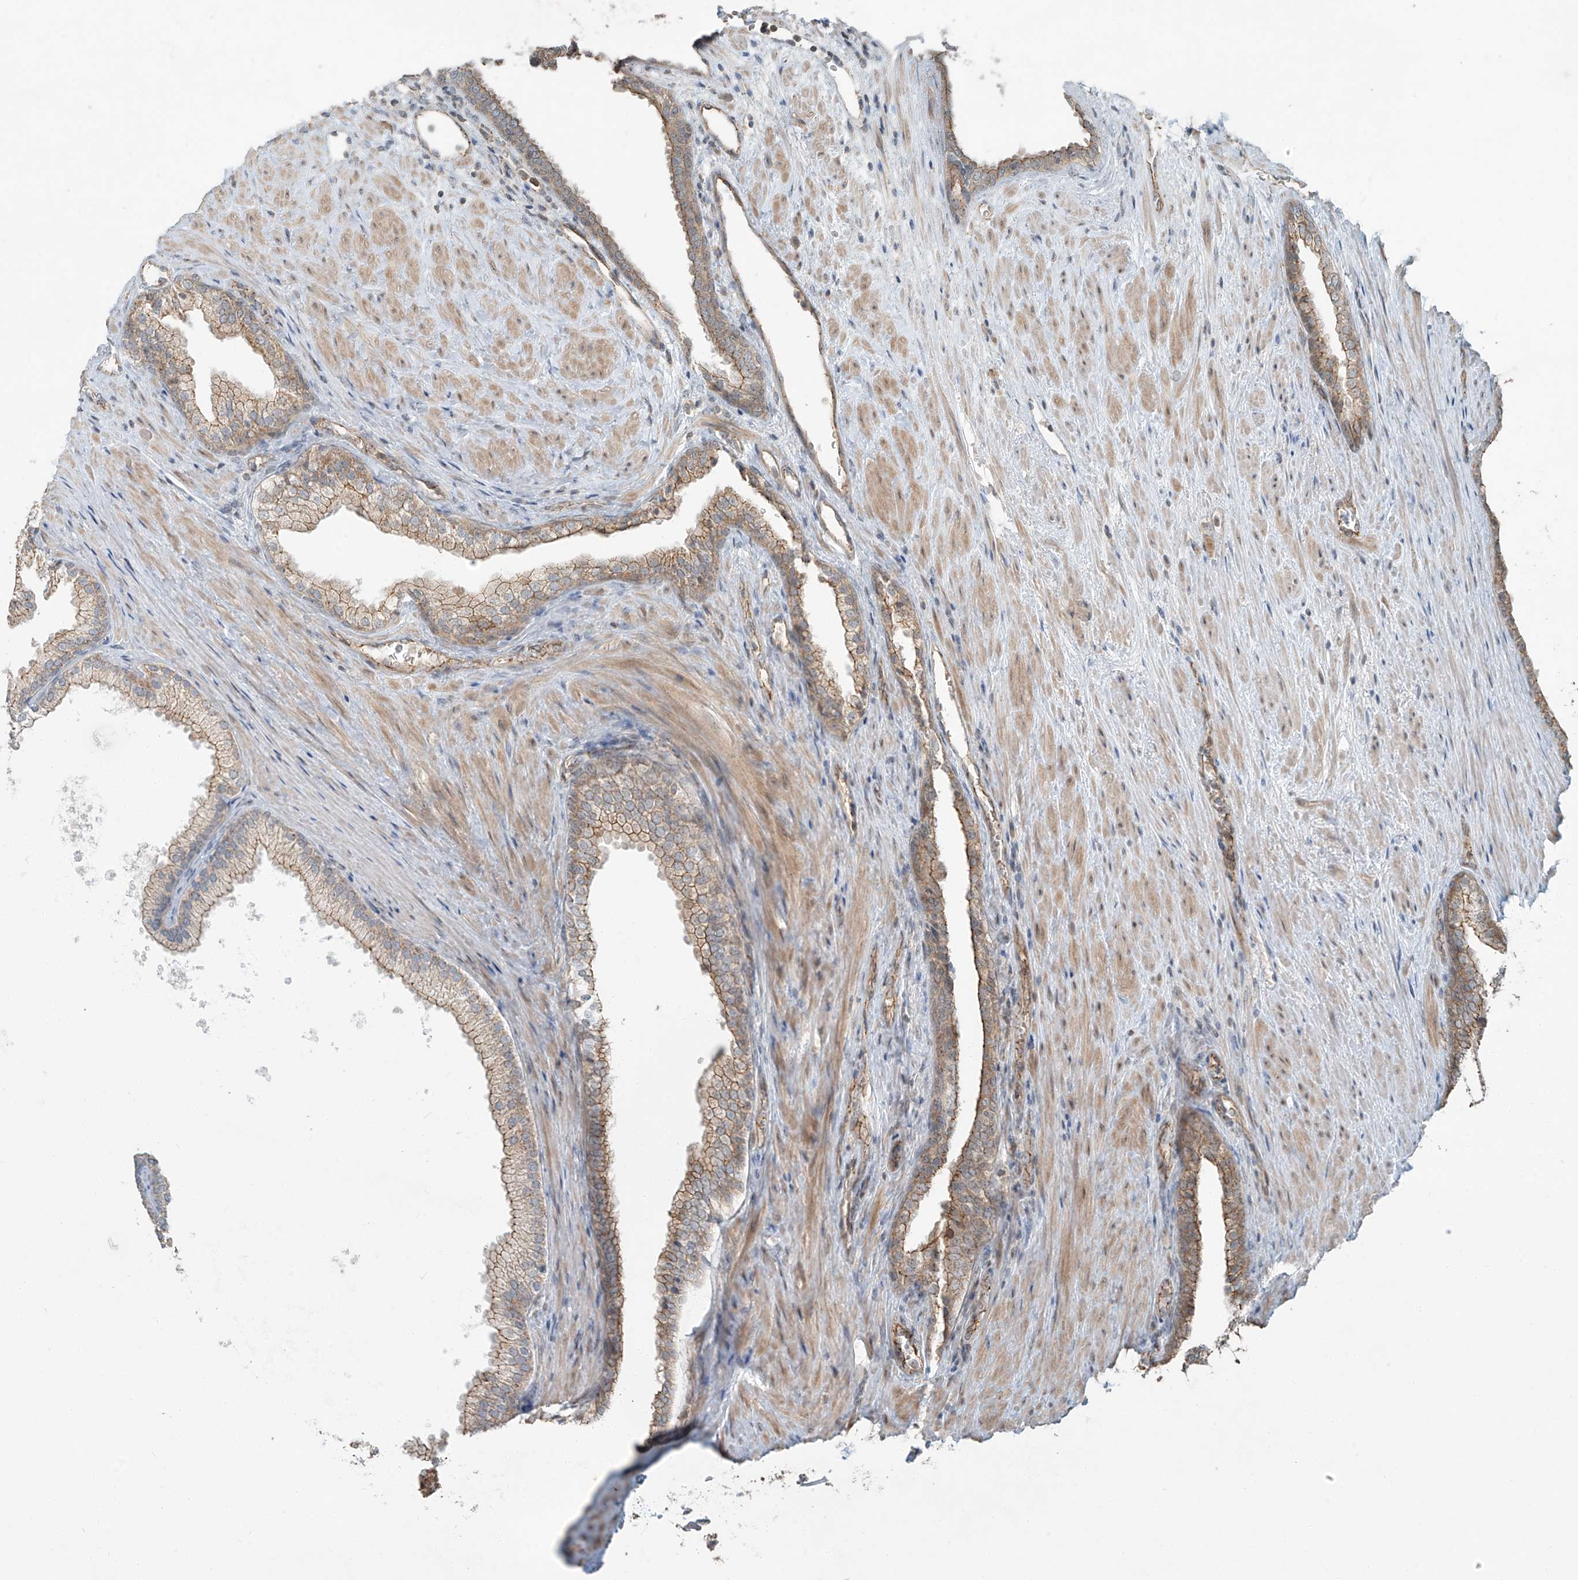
{"staining": {"intensity": "moderate", "quantity": ">75%", "location": "cytoplasmic/membranous"}, "tissue": "prostate", "cell_type": "Glandular cells", "image_type": "normal", "snomed": [{"axis": "morphology", "description": "Normal tissue, NOS"}, {"axis": "topography", "description": "Prostate"}], "caption": "High-magnification brightfield microscopy of normal prostate stained with DAB (3,3'-diaminobenzidine) (brown) and counterstained with hematoxylin (blue). glandular cells exhibit moderate cytoplasmic/membranous expression is identified in approximately>75% of cells.", "gene": "ZNF16", "patient": {"sex": "male", "age": 76}}